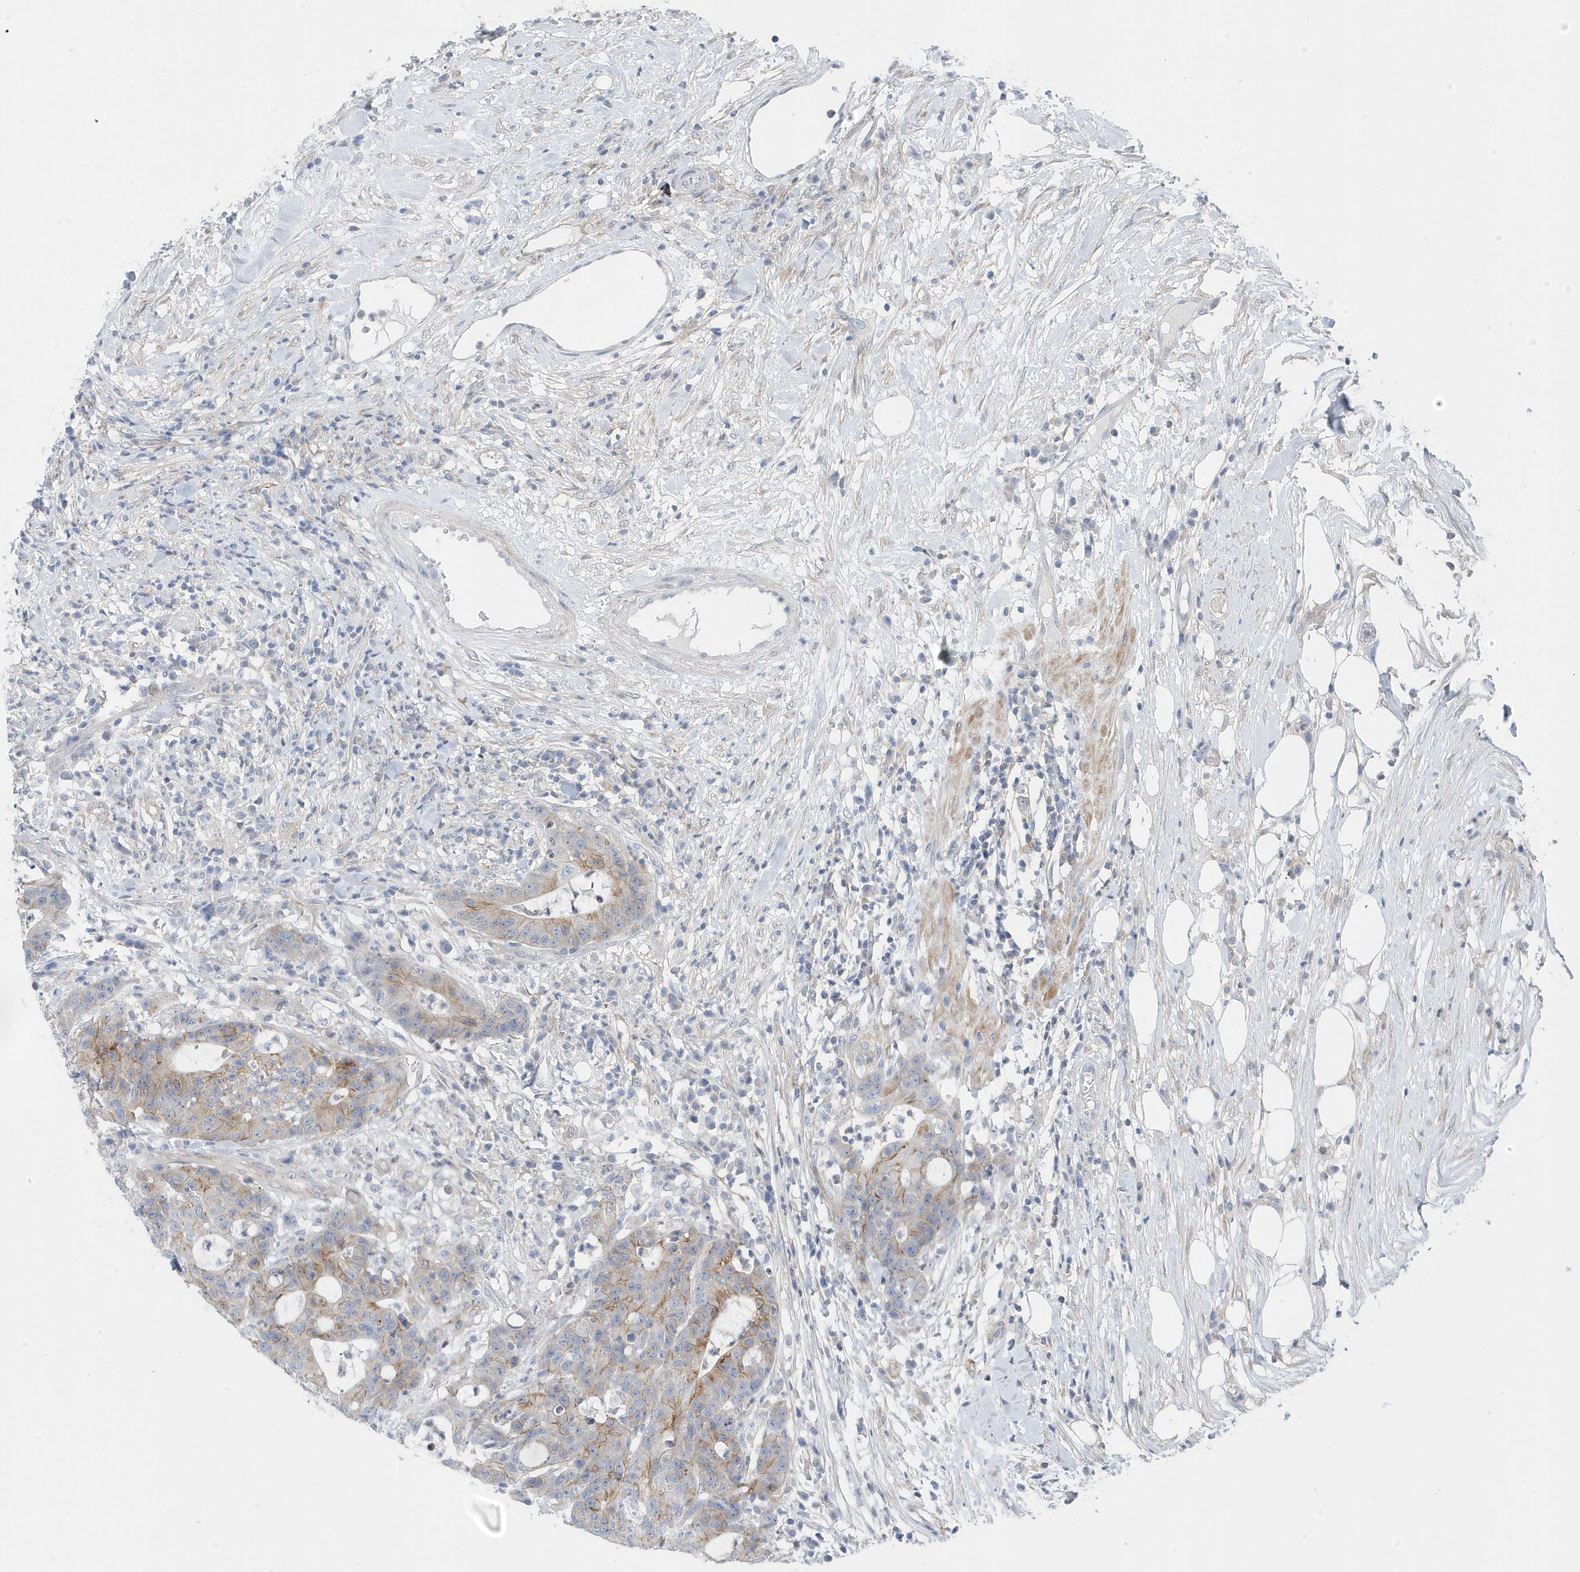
{"staining": {"intensity": "moderate", "quantity": "25%-75%", "location": "cytoplasmic/membranous"}, "tissue": "colorectal cancer", "cell_type": "Tumor cells", "image_type": "cancer", "snomed": [{"axis": "morphology", "description": "Adenocarcinoma, NOS"}, {"axis": "topography", "description": "Colon"}], "caption": "Protein expression analysis of human colorectal adenocarcinoma reveals moderate cytoplasmic/membranous positivity in approximately 25%-75% of tumor cells. (brown staining indicates protein expression, while blue staining denotes nuclei).", "gene": "ANAPC1", "patient": {"sex": "female", "age": 84}}